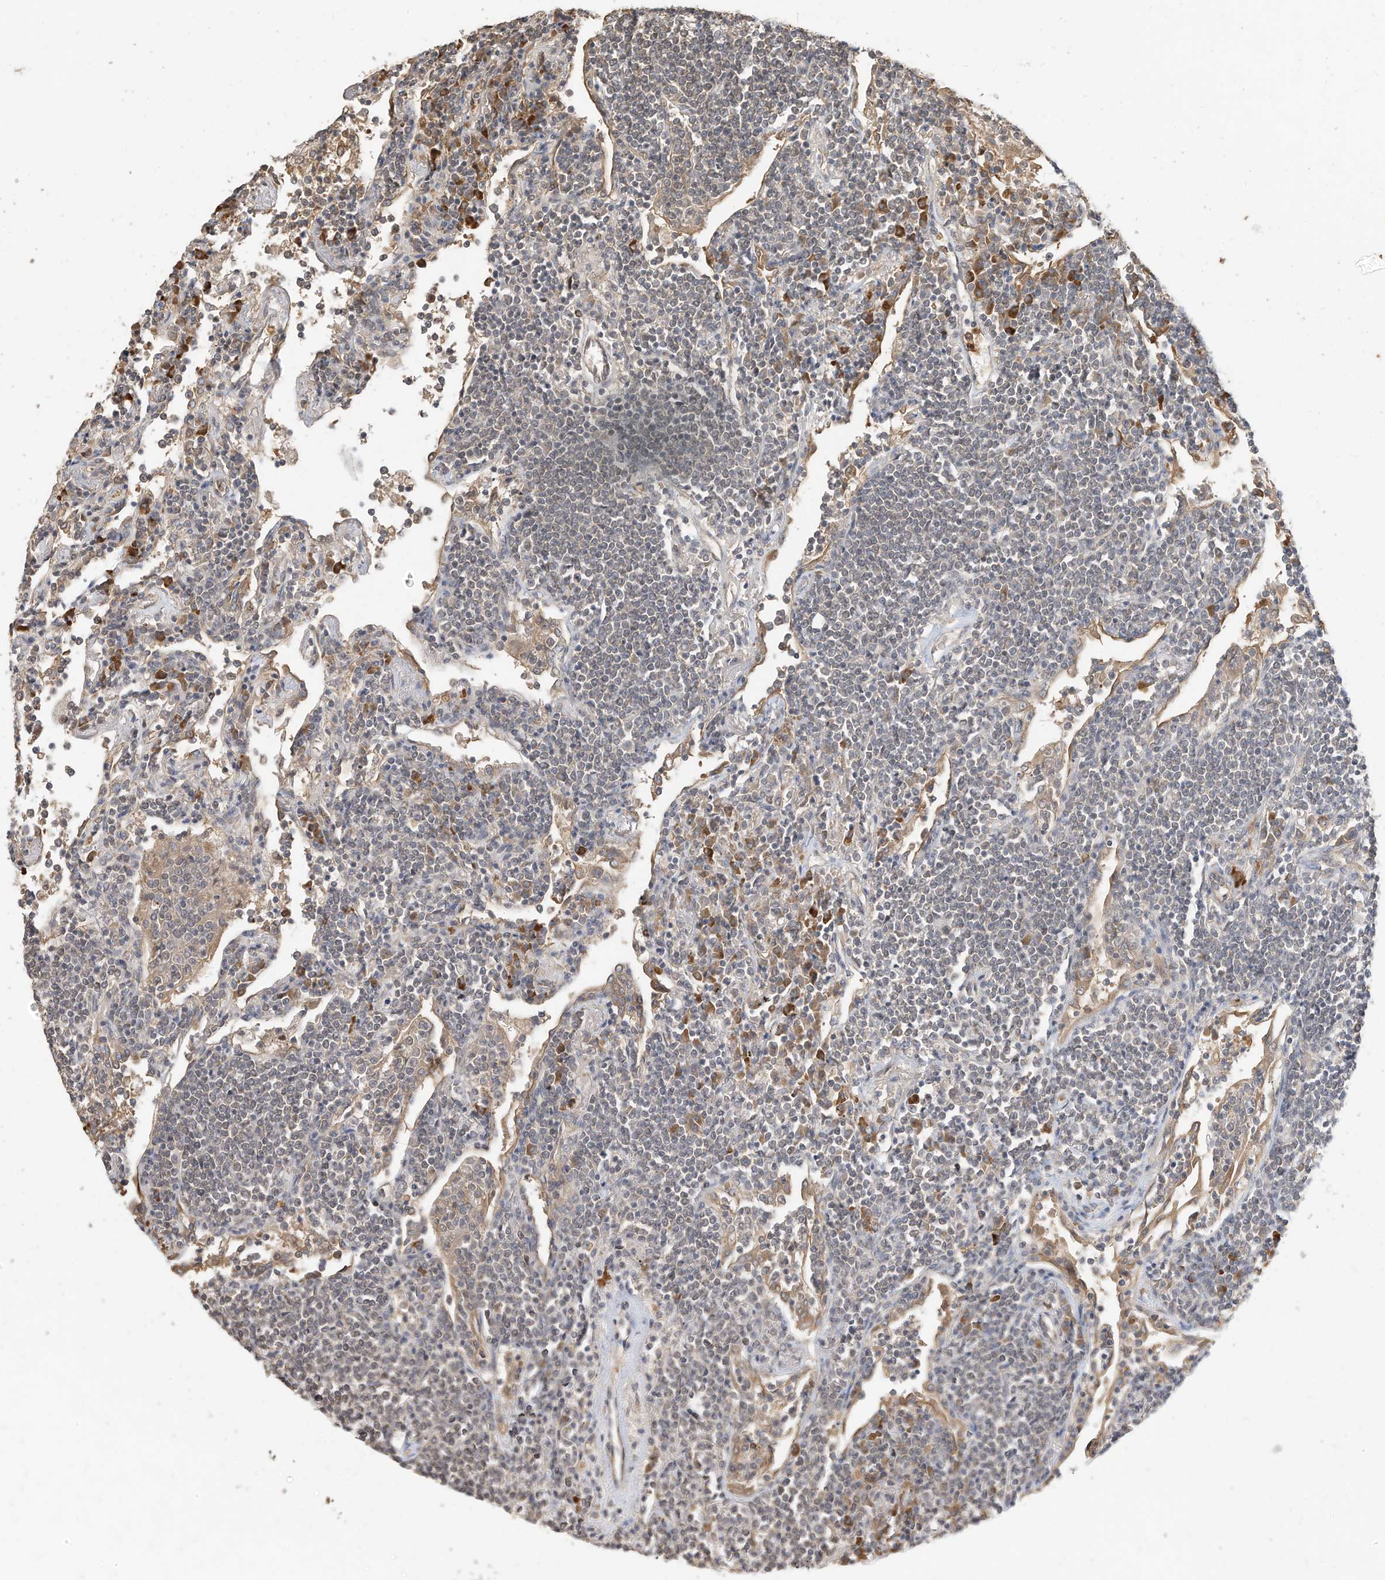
{"staining": {"intensity": "negative", "quantity": "none", "location": "none"}, "tissue": "lymphoma", "cell_type": "Tumor cells", "image_type": "cancer", "snomed": [{"axis": "morphology", "description": "Malignant lymphoma, non-Hodgkin's type, Low grade"}, {"axis": "topography", "description": "Lung"}], "caption": "IHC of low-grade malignant lymphoma, non-Hodgkin's type shows no positivity in tumor cells.", "gene": "OFD1", "patient": {"sex": "female", "age": 71}}